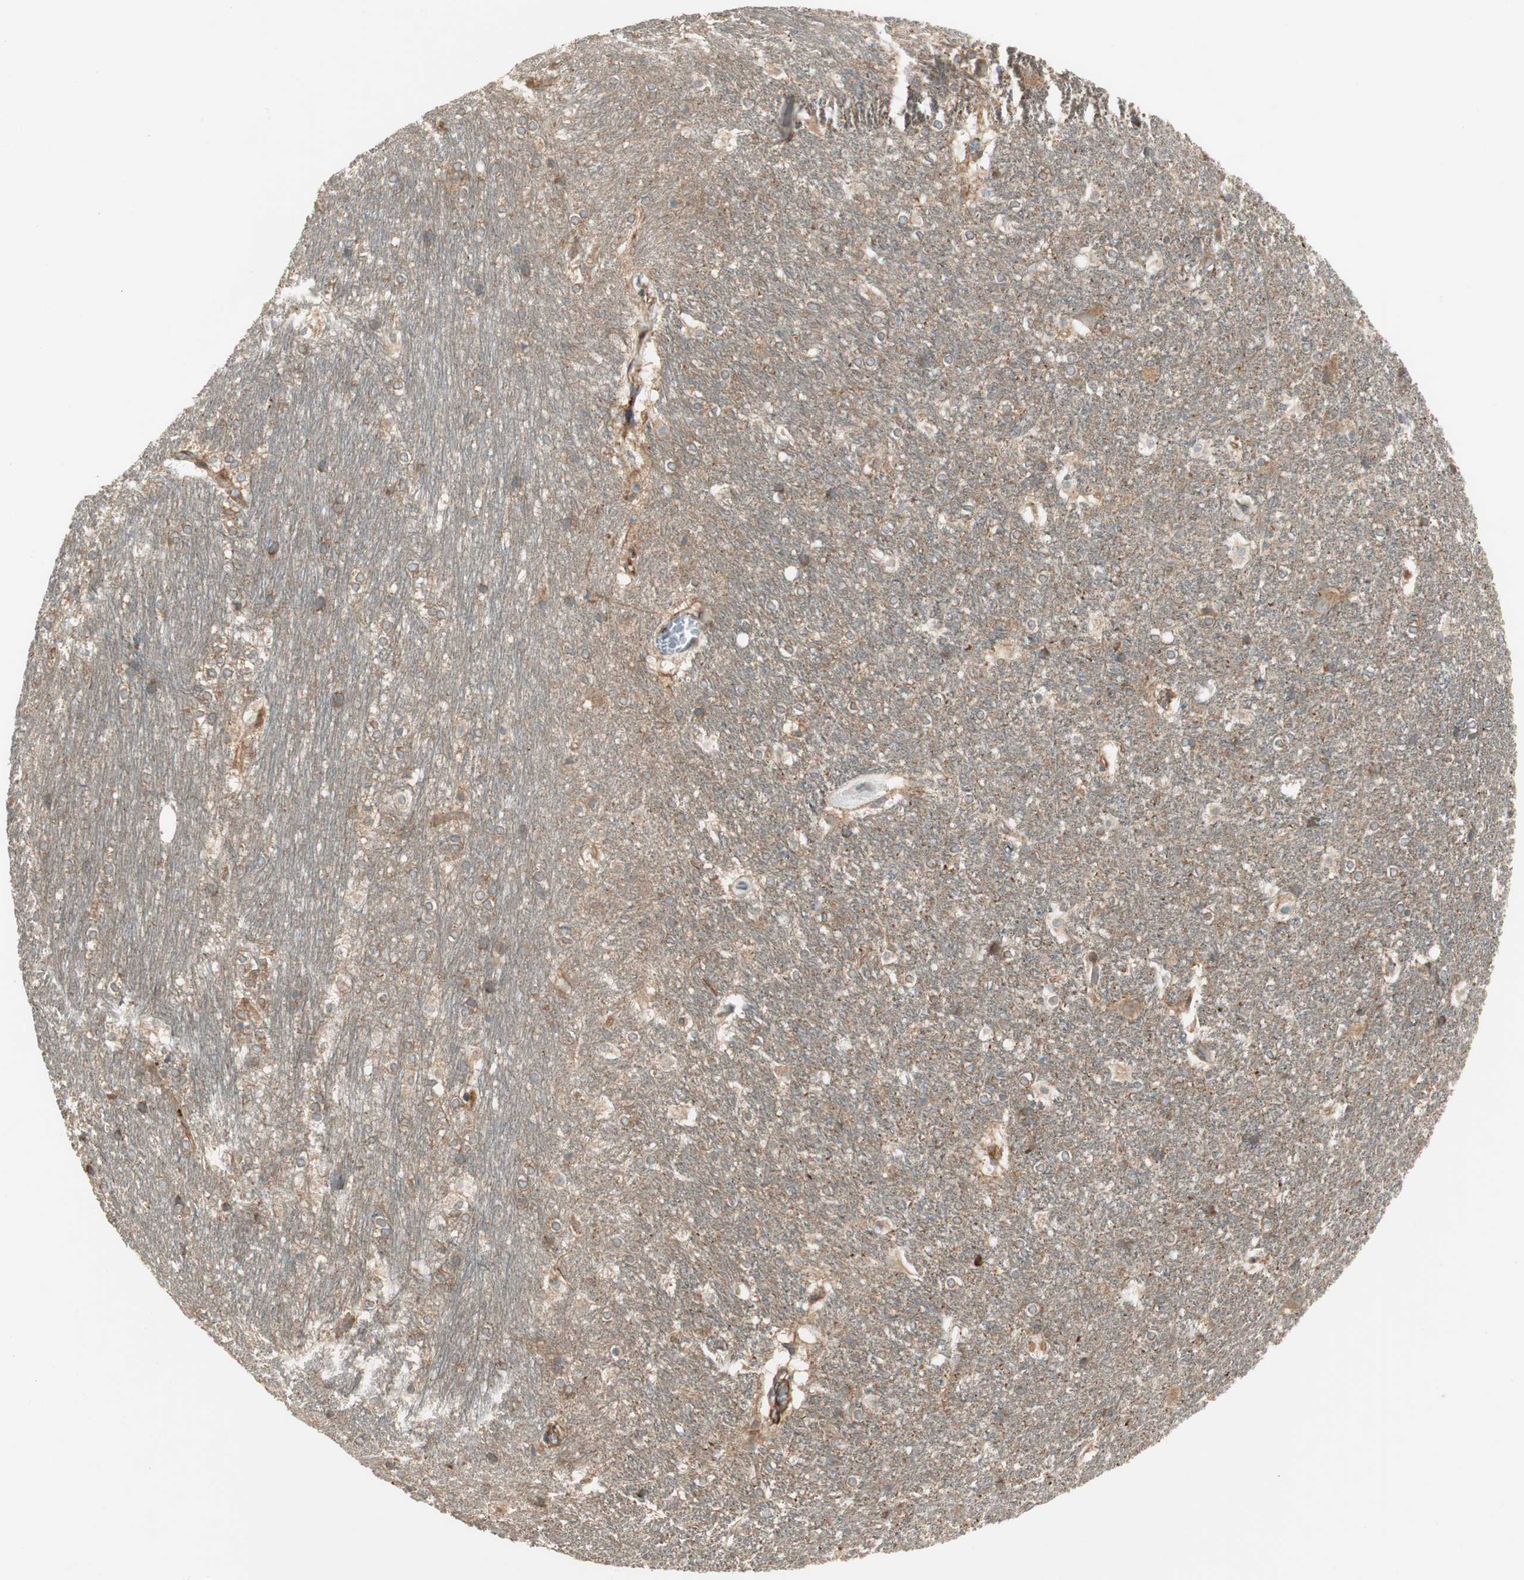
{"staining": {"intensity": "moderate", "quantity": ">75%", "location": "cytoplasmic/membranous"}, "tissue": "hippocampus", "cell_type": "Glial cells", "image_type": "normal", "snomed": [{"axis": "morphology", "description": "Normal tissue, NOS"}, {"axis": "topography", "description": "Hippocampus"}], "caption": "This photomicrograph shows immunohistochemistry (IHC) staining of benign human hippocampus, with medium moderate cytoplasmic/membranous expression in approximately >75% of glial cells.", "gene": "PRKG1", "patient": {"sex": "female", "age": 19}}